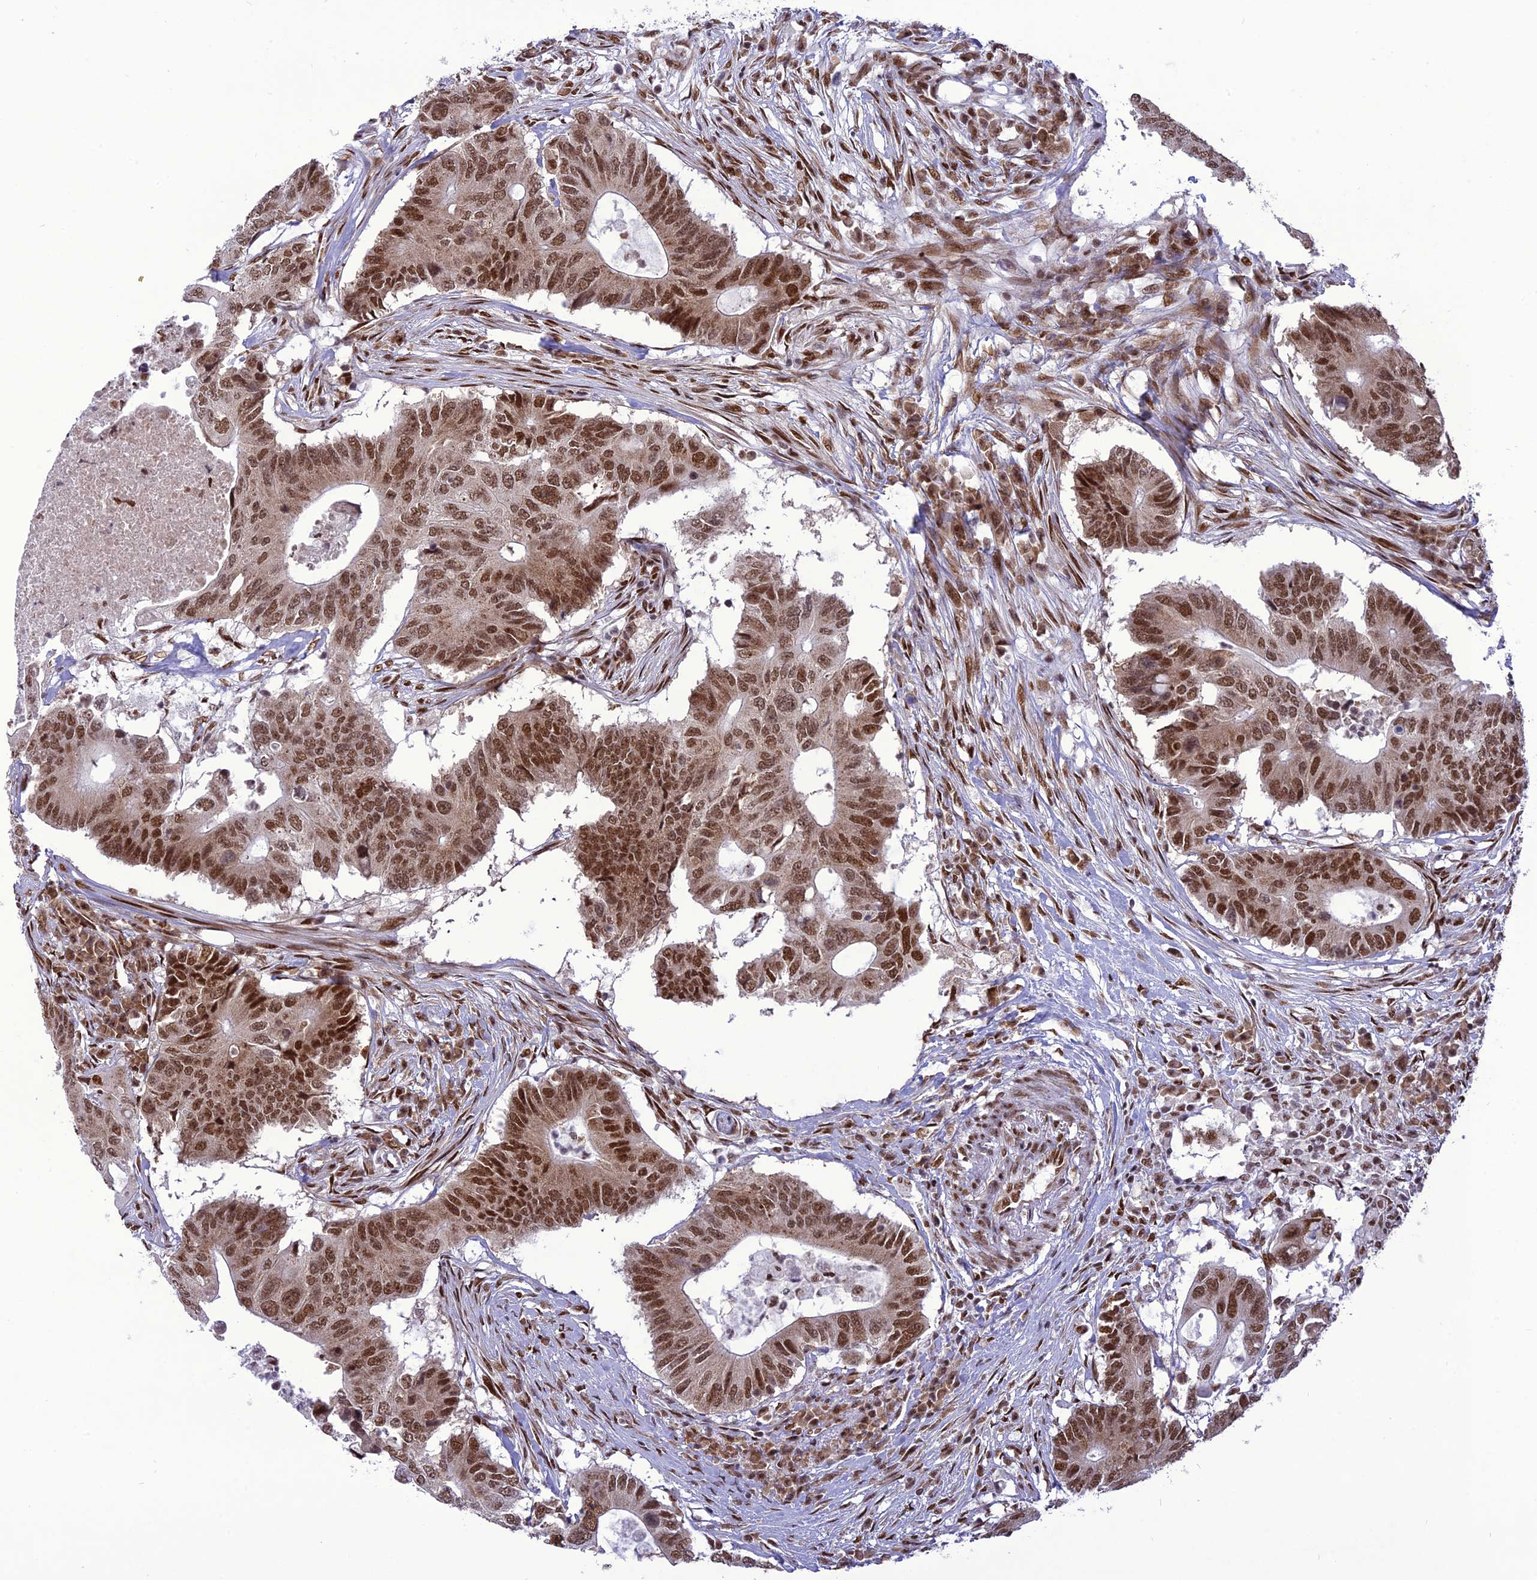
{"staining": {"intensity": "moderate", "quantity": ">75%", "location": "nuclear"}, "tissue": "colorectal cancer", "cell_type": "Tumor cells", "image_type": "cancer", "snomed": [{"axis": "morphology", "description": "Adenocarcinoma, NOS"}, {"axis": "topography", "description": "Colon"}], "caption": "IHC photomicrograph of neoplastic tissue: human colorectal cancer stained using immunohistochemistry (IHC) demonstrates medium levels of moderate protein expression localized specifically in the nuclear of tumor cells, appearing as a nuclear brown color.", "gene": "DDX1", "patient": {"sex": "male", "age": 71}}